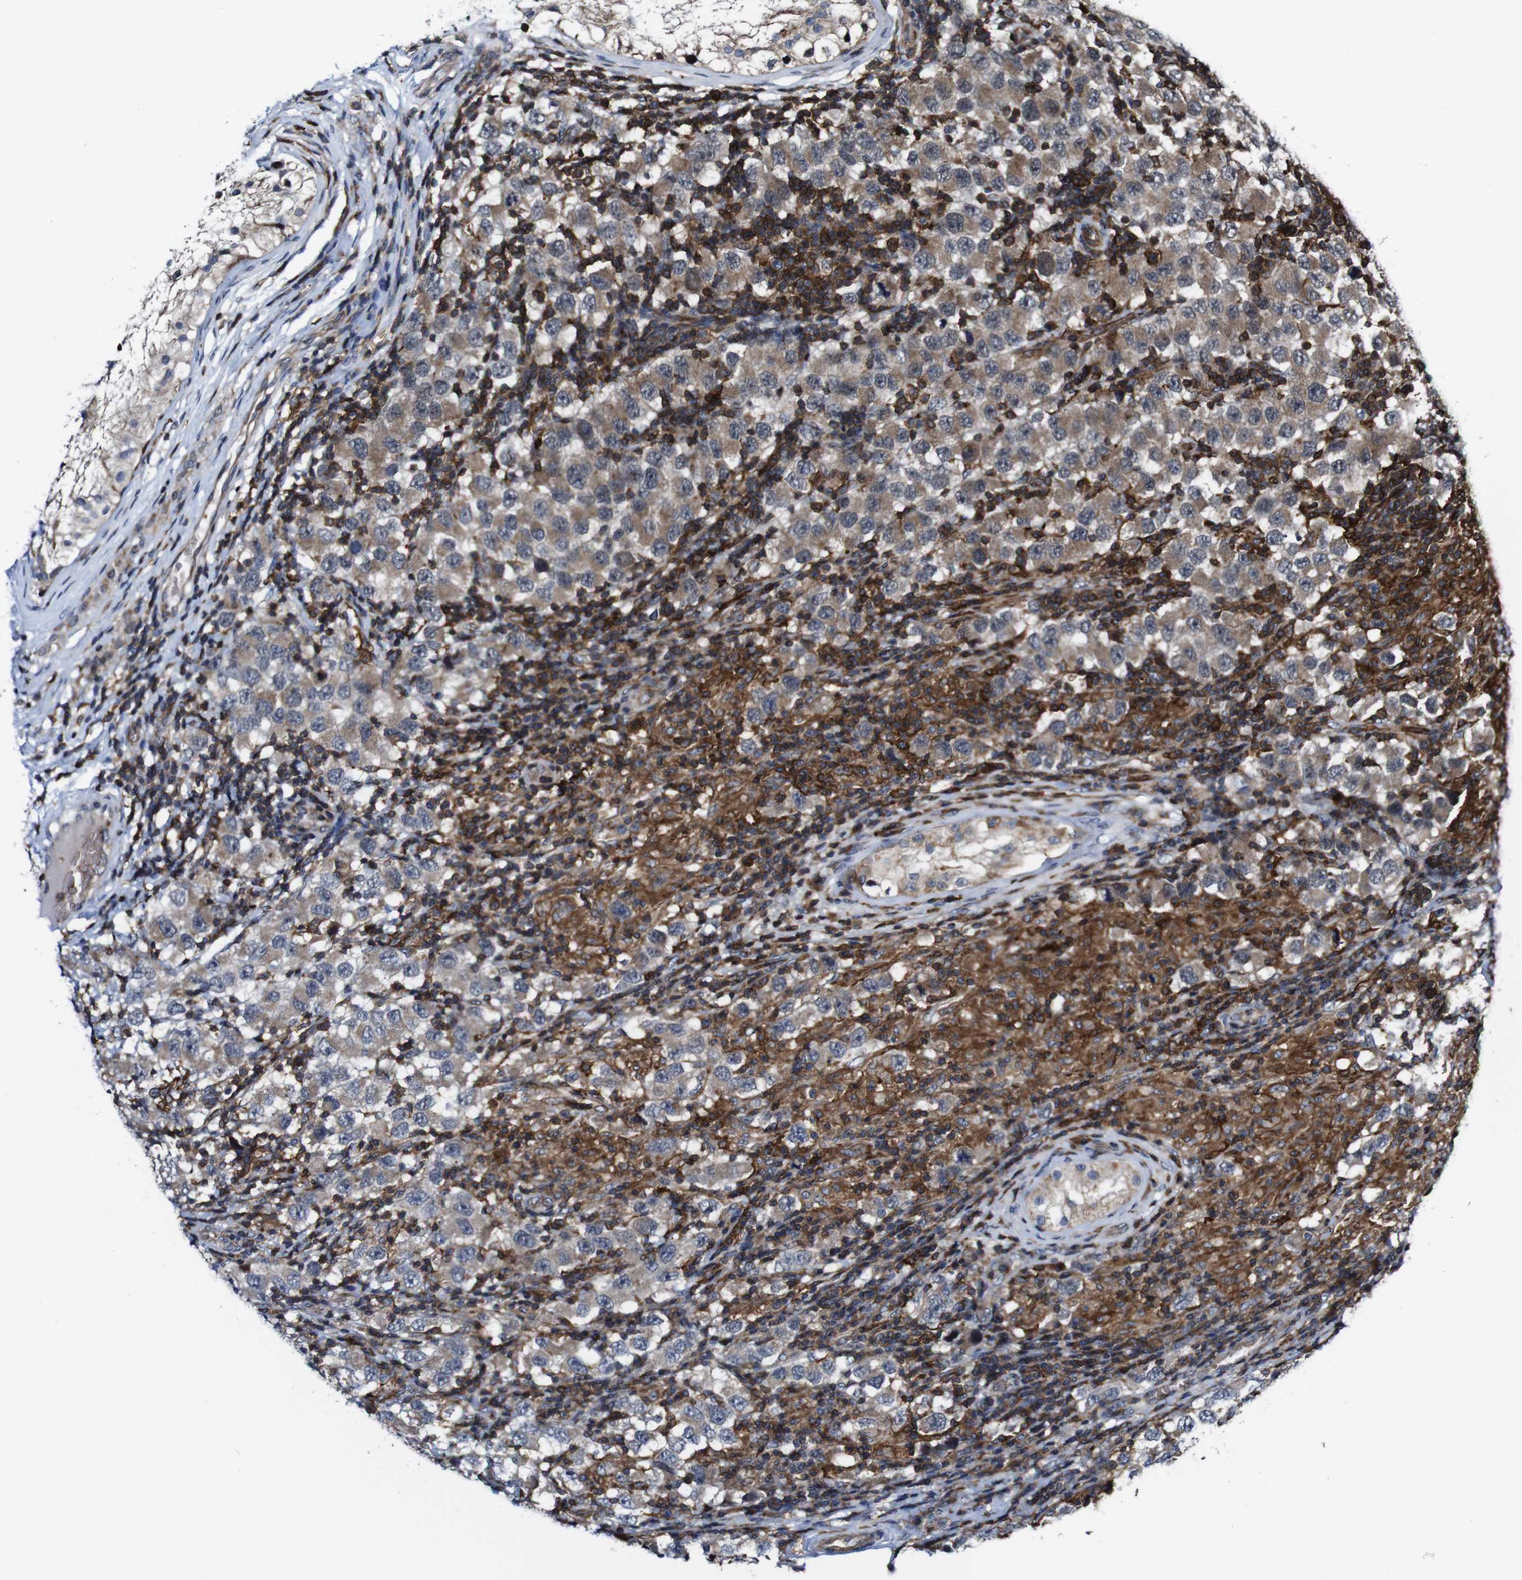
{"staining": {"intensity": "moderate", "quantity": ">75%", "location": "cytoplasmic/membranous"}, "tissue": "testis cancer", "cell_type": "Tumor cells", "image_type": "cancer", "snomed": [{"axis": "morphology", "description": "Carcinoma, Embryonal, NOS"}, {"axis": "topography", "description": "Testis"}], "caption": "The immunohistochemical stain shows moderate cytoplasmic/membranous positivity in tumor cells of testis embryonal carcinoma tissue.", "gene": "JAK2", "patient": {"sex": "male", "age": 21}}